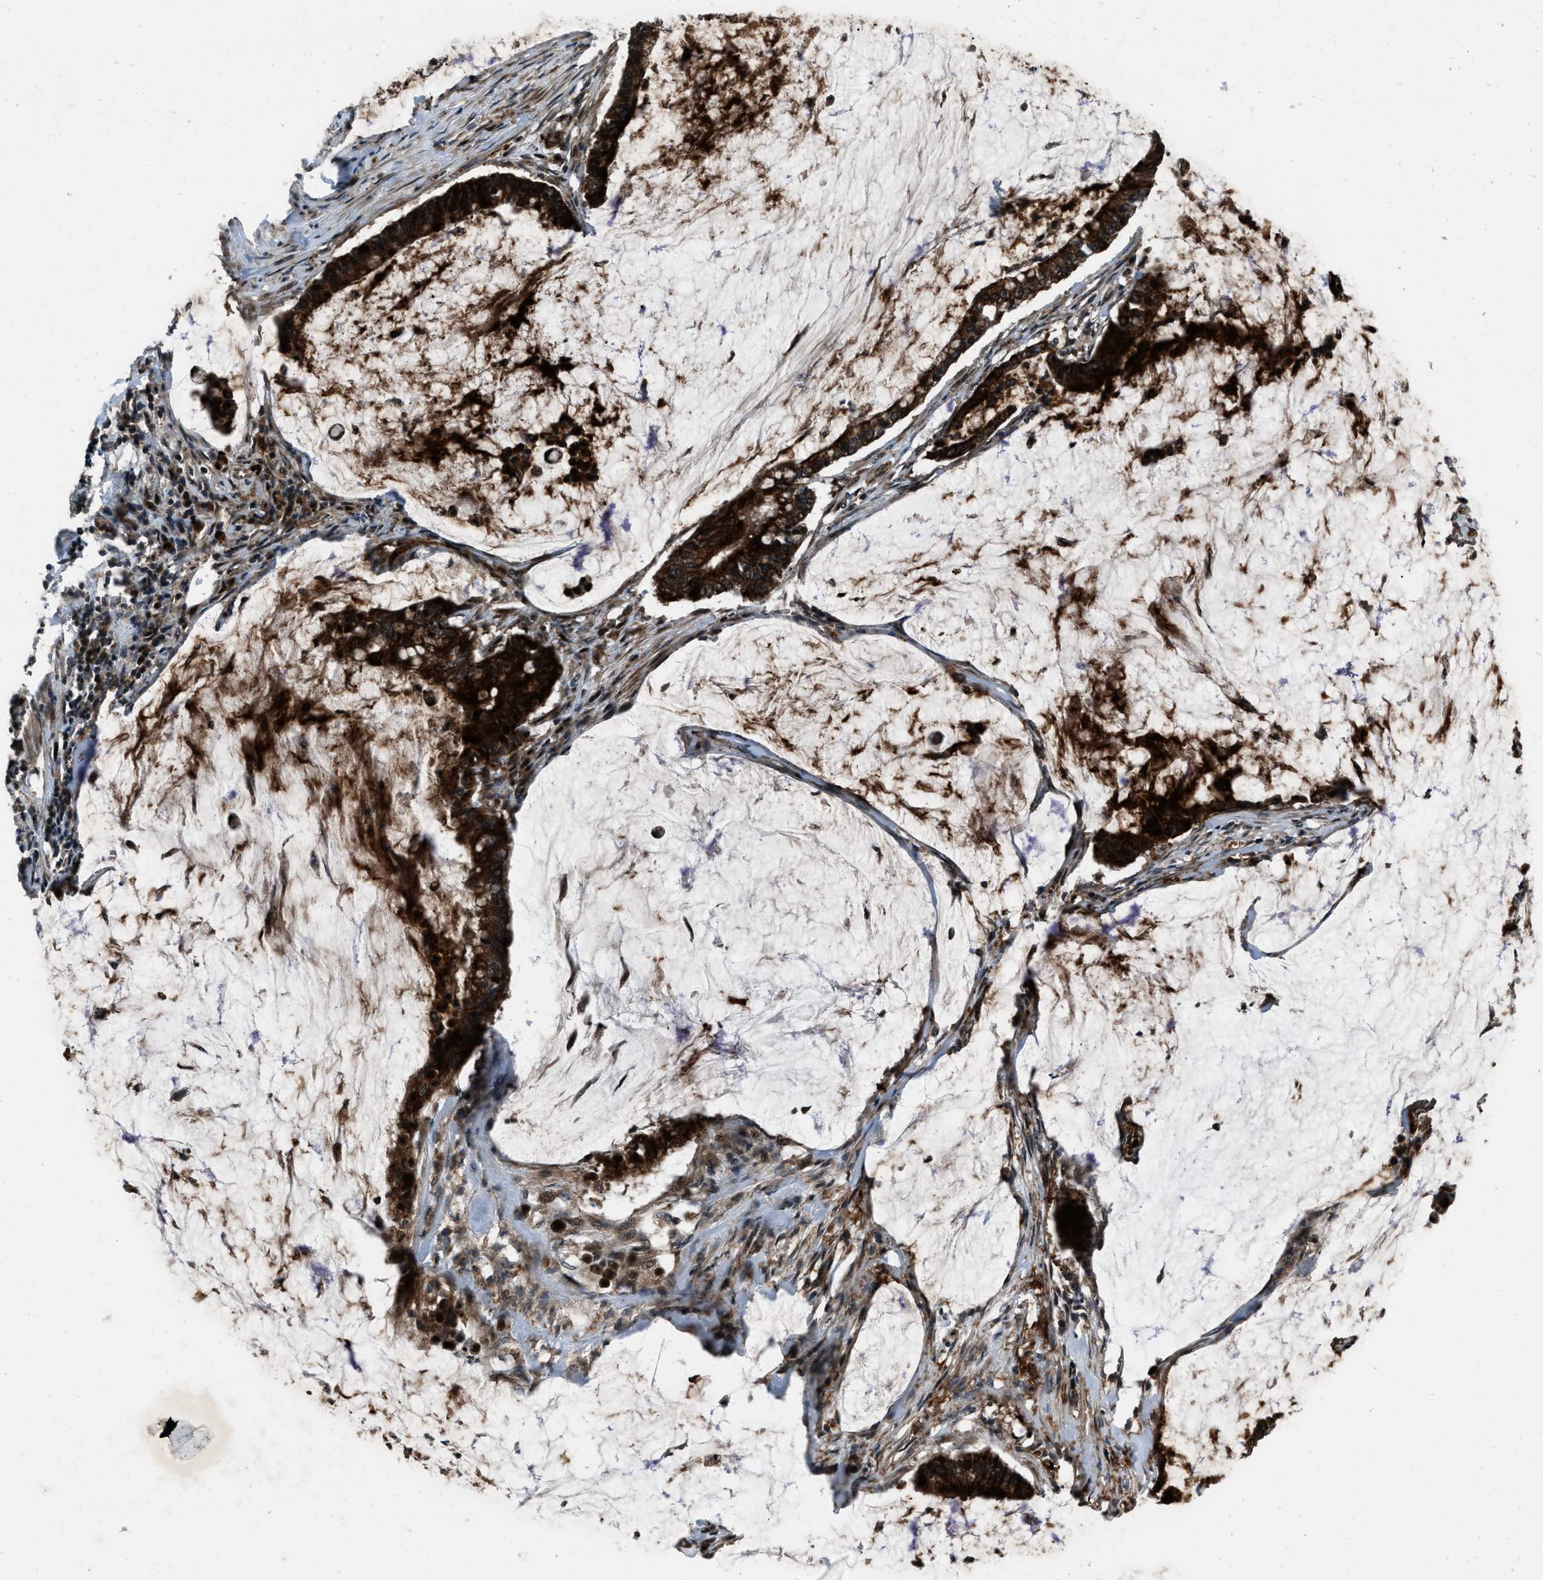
{"staining": {"intensity": "strong", "quantity": ">75%", "location": "cytoplasmic/membranous"}, "tissue": "pancreatic cancer", "cell_type": "Tumor cells", "image_type": "cancer", "snomed": [{"axis": "morphology", "description": "Adenocarcinoma, NOS"}, {"axis": "topography", "description": "Pancreas"}], "caption": "About >75% of tumor cells in pancreatic cancer (adenocarcinoma) show strong cytoplasmic/membranous protein expression as visualized by brown immunohistochemical staining.", "gene": "IRAK4", "patient": {"sex": "male", "age": 41}}